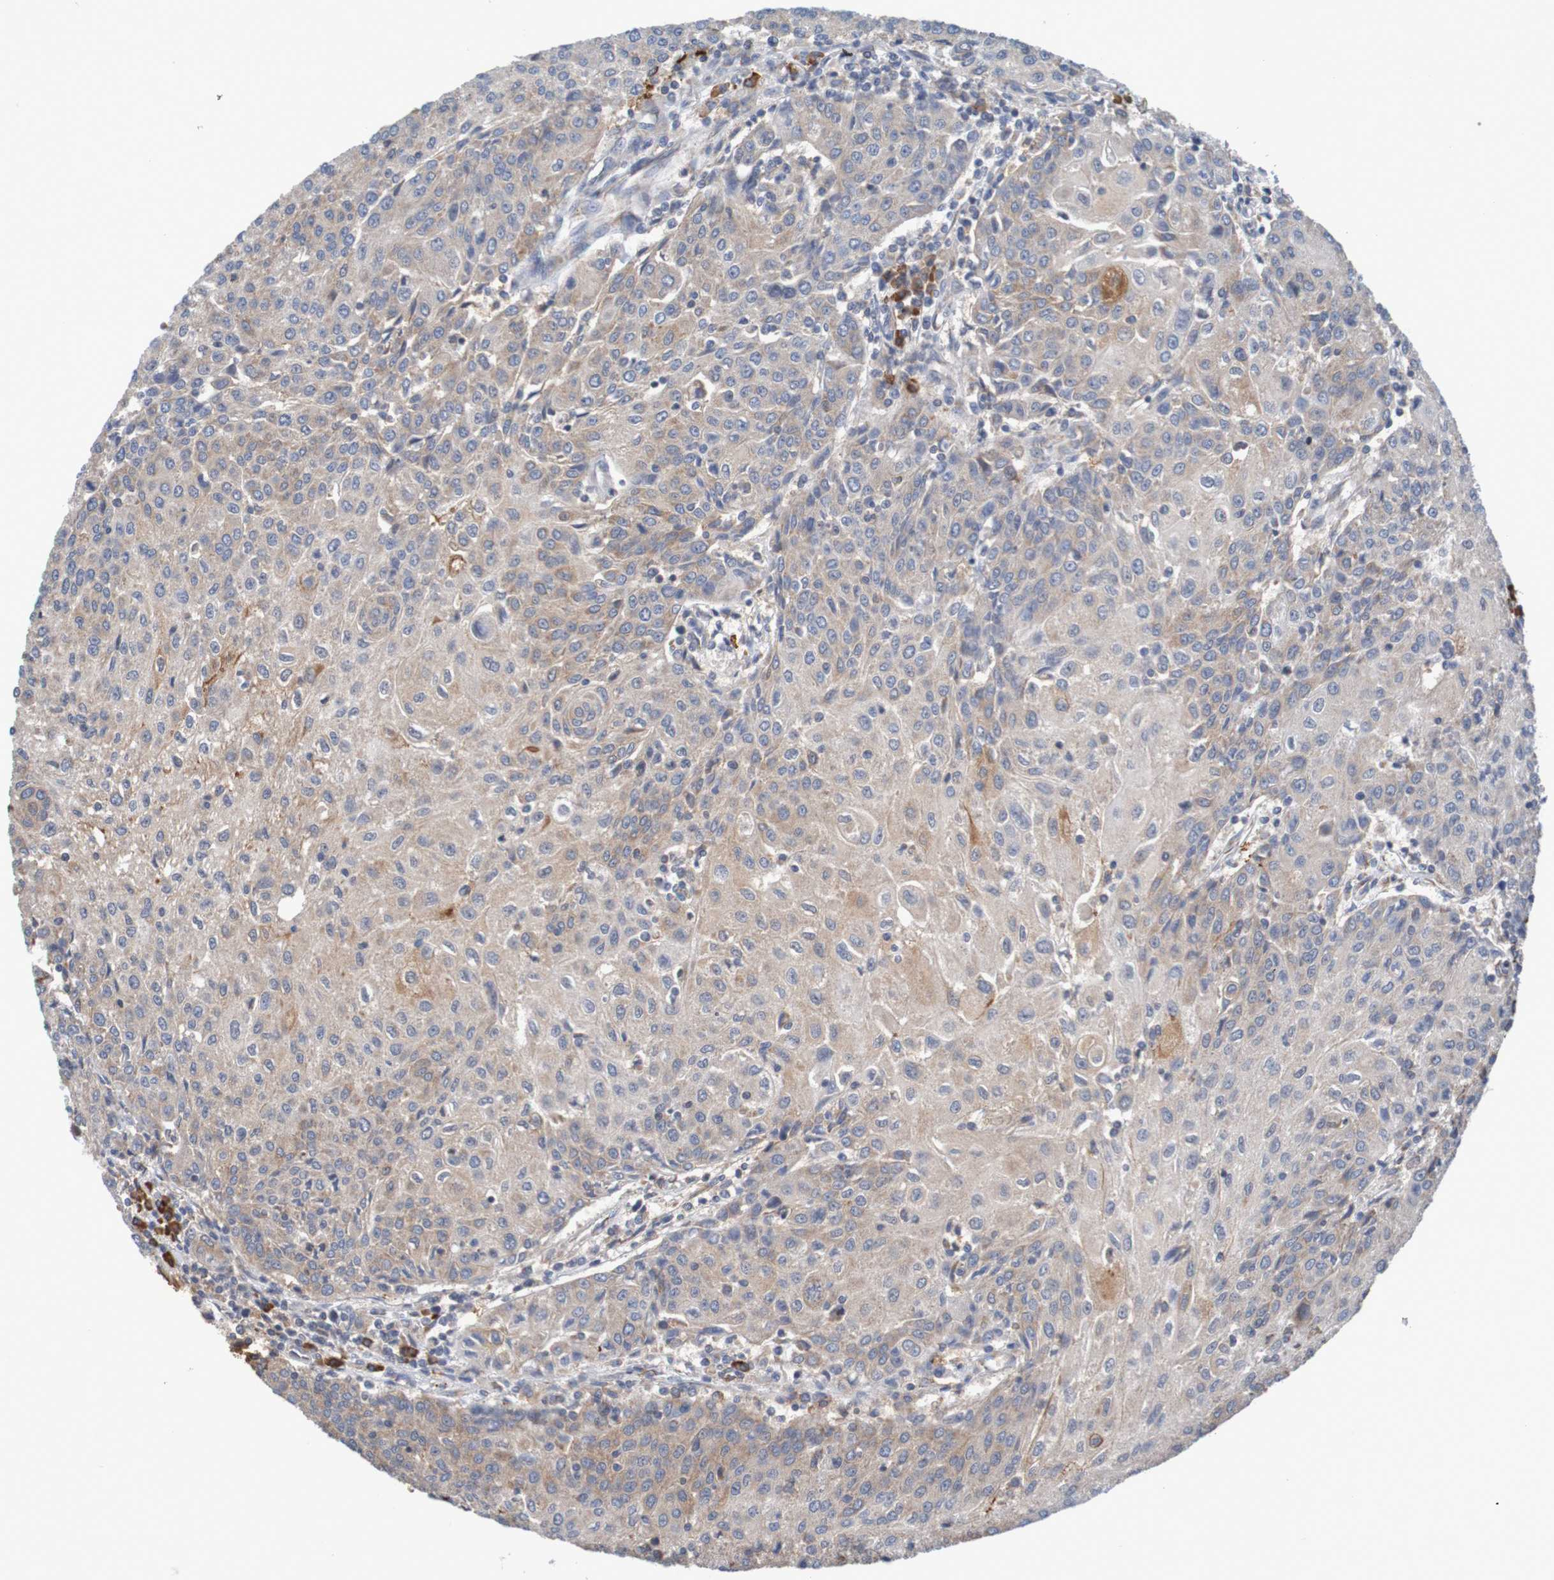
{"staining": {"intensity": "weak", "quantity": ">75%", "location": "cytoplasmic/membranous"}, "tissue": "urothelial cancer", "cell_type": "Tumor cells", "image_type": "cancer", "snomed": [{"axis": "morphology", "description": "Urothelial carcinoma, High grade"}, {"axis": "topography", "description": "Urinary bladder"}], "caption": "The photomicrograph shows immunohistochemical staining of urothelial carcinoma (high-grade). There is weak cytoplasmic/membranous staining is identified in approximately >75% of tumor cells.", "gene": "CLDN18", "patient": {"sex": "female", "age": 85}}